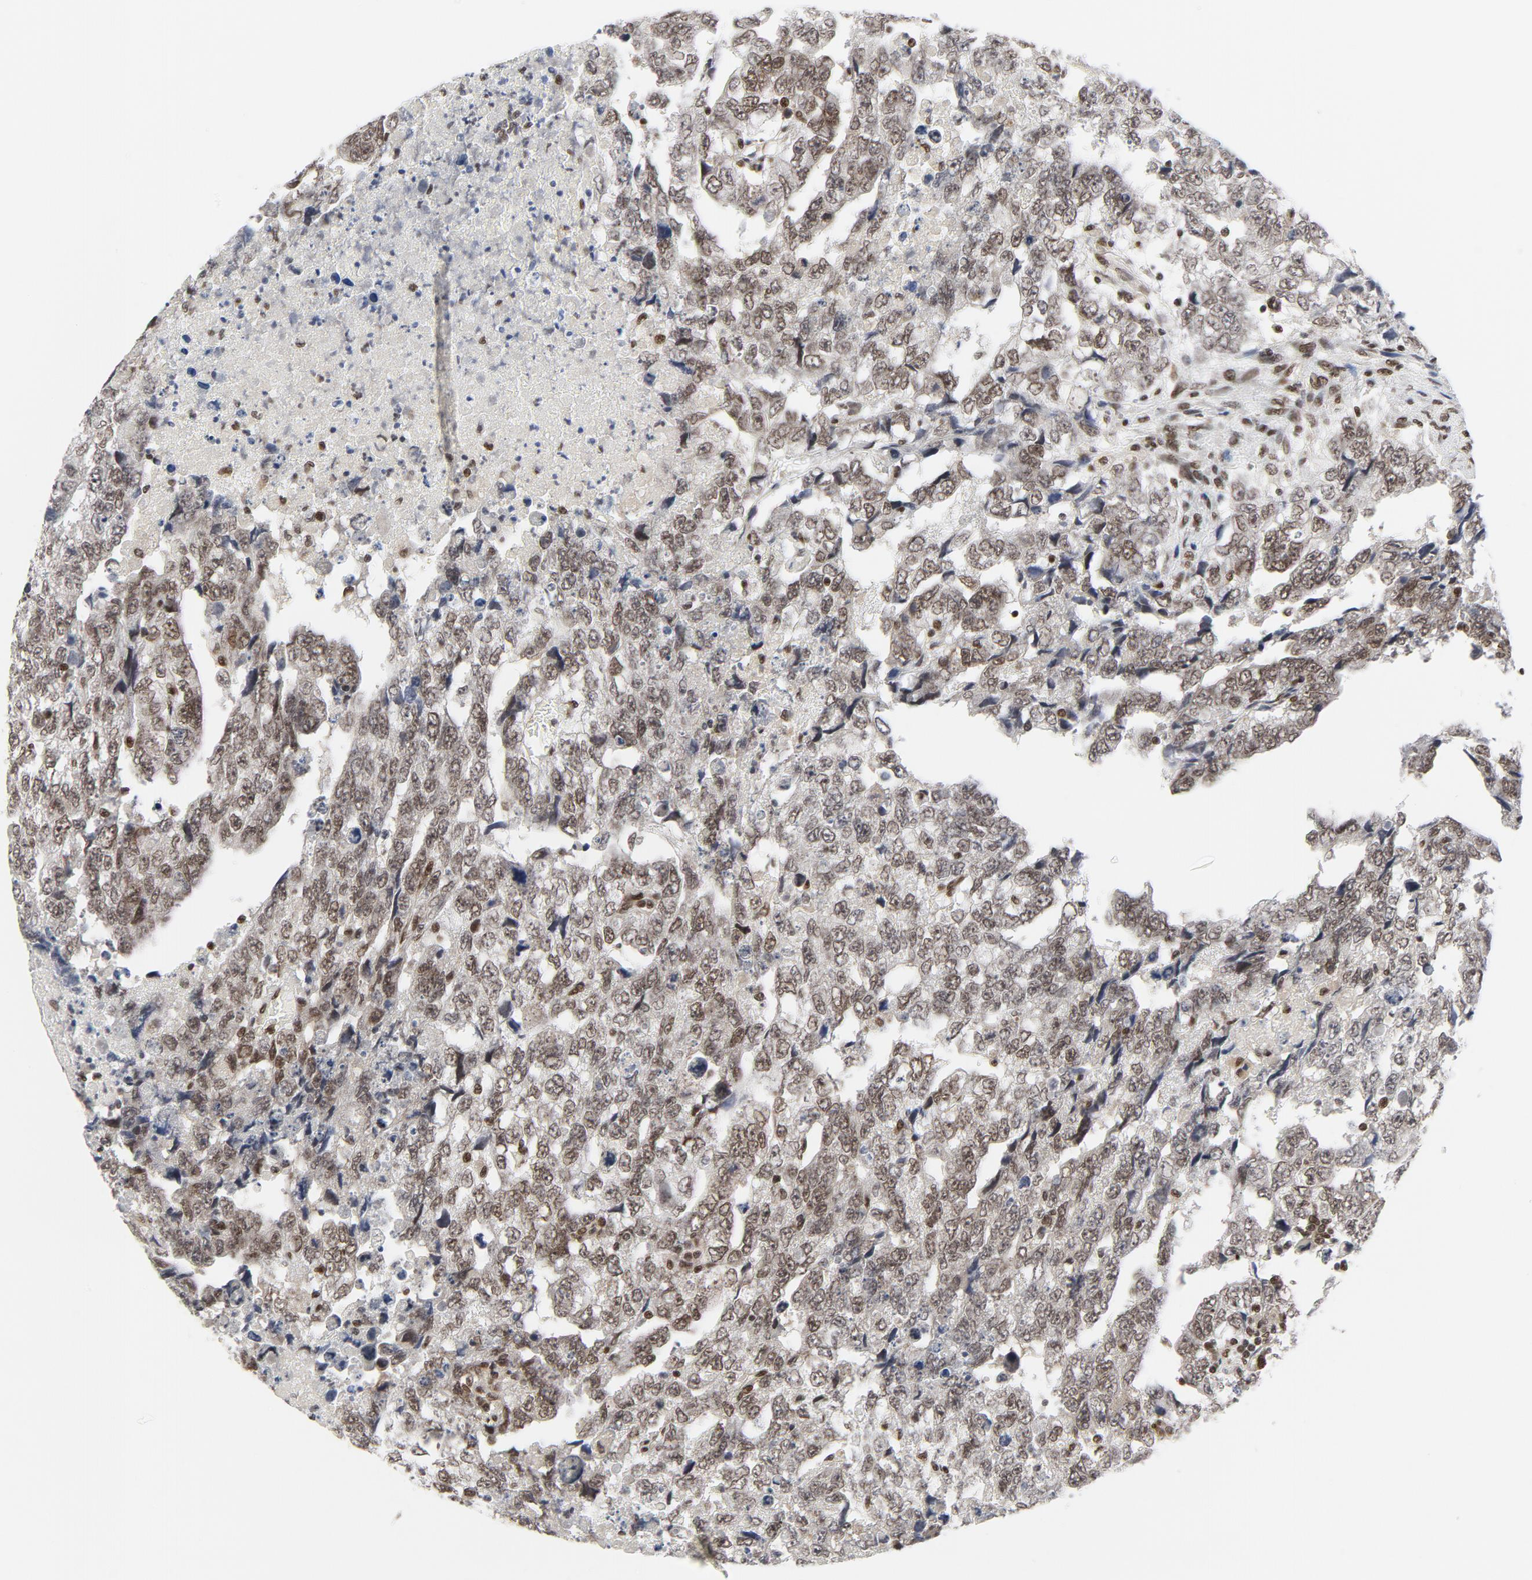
{"staining": {"intensity": "moderate", "quantity": ">75%", "location": "nuclear"}, "tissue": "testis cancer", "cell_type": "Tumor cells", "image_type": "cancer", "snomed": [{"axis": "morphology", "description": "Carcinoma, Embryonal, NOS"}, {"axis": "topography", "description": "Testis"}], "caption": "Moderate nuclear expression is appreciated in approximately >75% of tumor cells in testis cancer.", "gene": "ERCC1", "patient": {"sex": "male", "age": 36}}